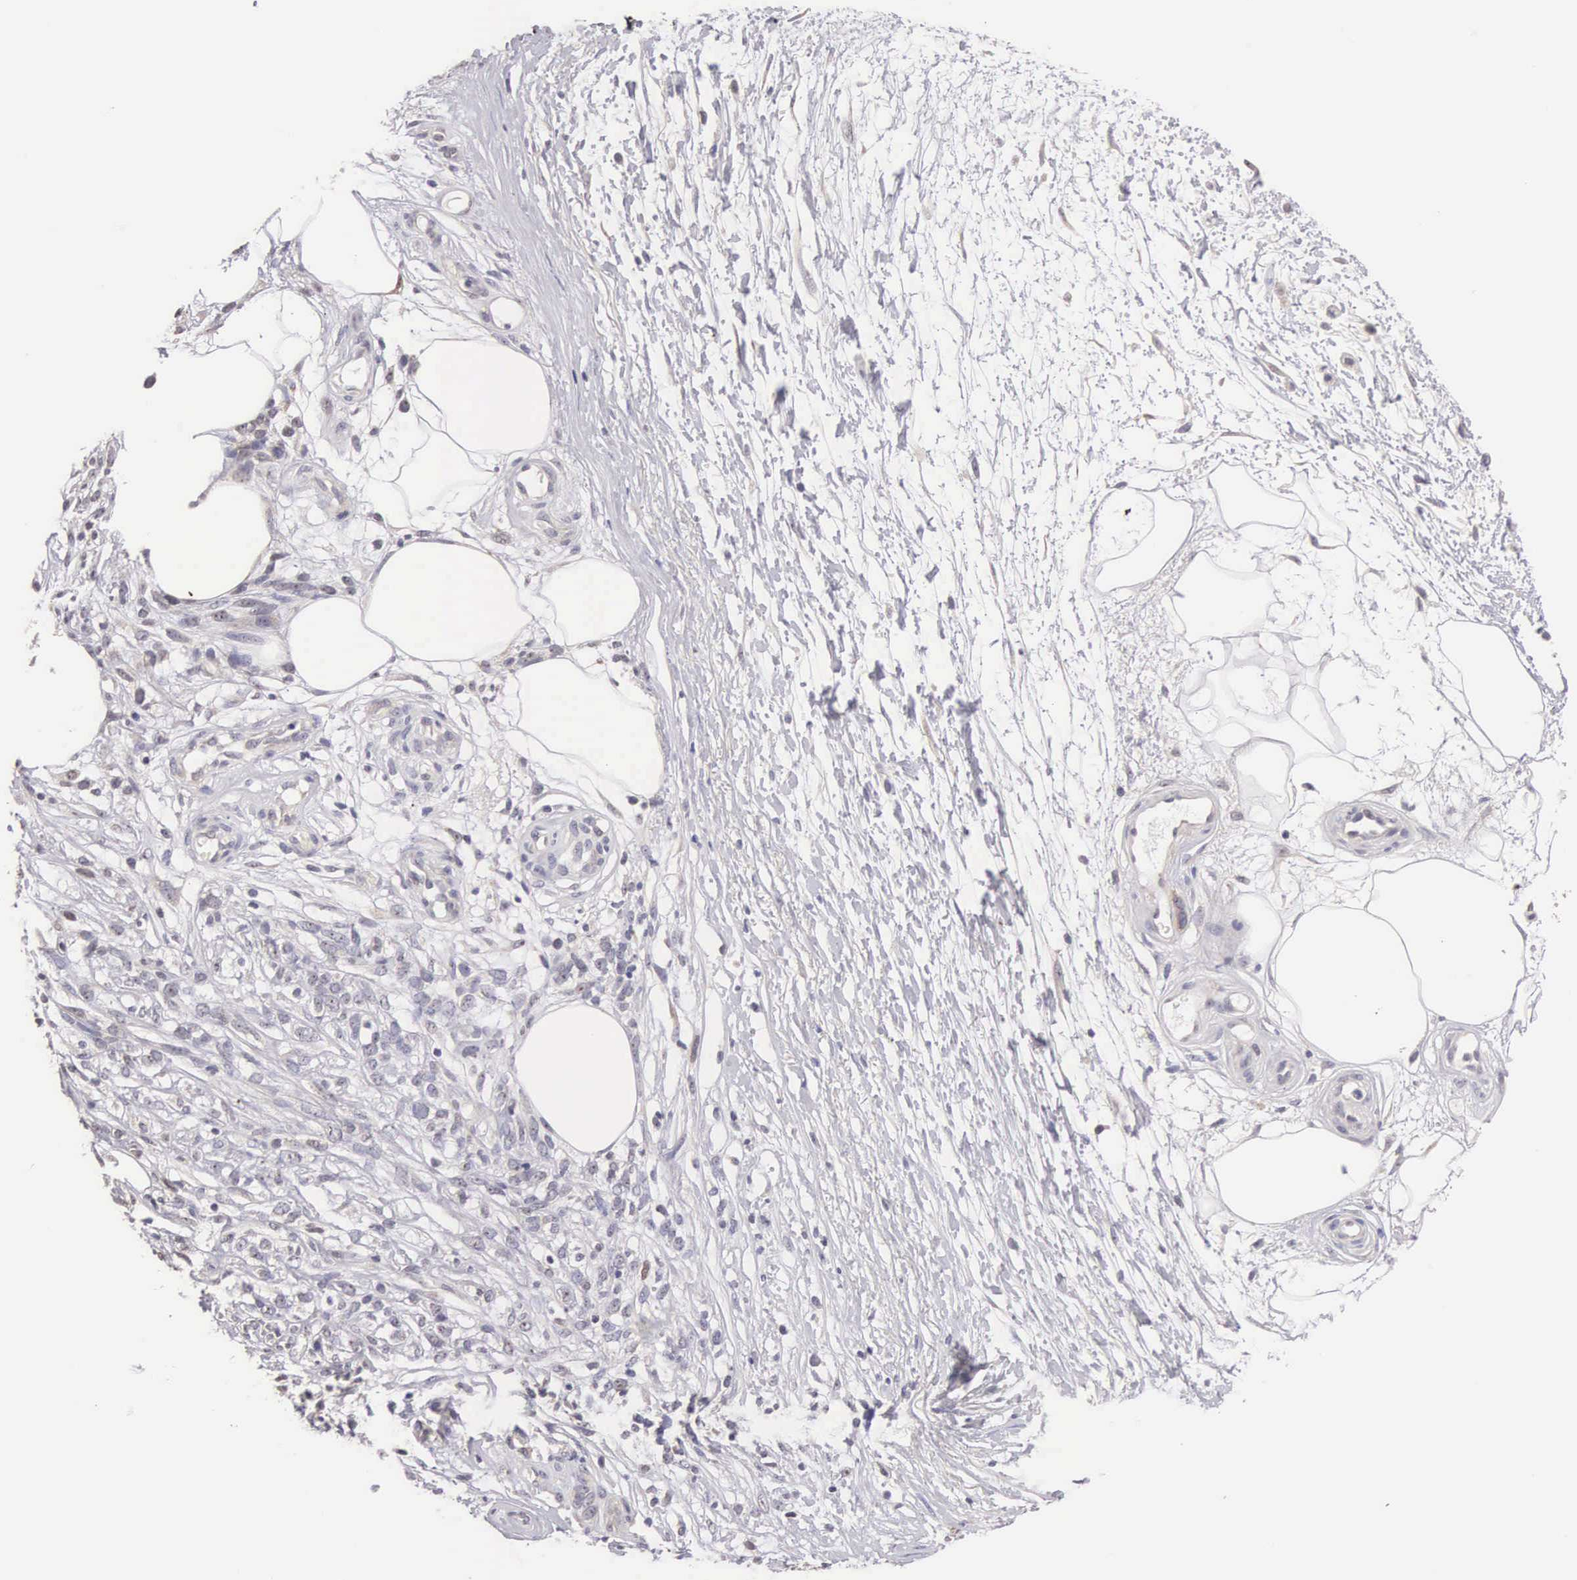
{"staining": {"intensity": "moderate", "quantity": "25%-75%", "location": "cytoplasmic/membranous"}, "tissue": "melanoma", "cell_type": "Tumor cells", "image_type": "cancer", "snomed": [{"axis": "morphology", "description": "Malignant melanoma, NOS"}, {"axis": "topography", "description": "Skin"}], "caption": "Protein staining by immunohistochemistry reveals moderate cytoplasmic/membranous expression in approximately 25%-75% of tumor cells in melanoma.", "gene": "PIR", "patient": {"sex": "female", "age": 85}}